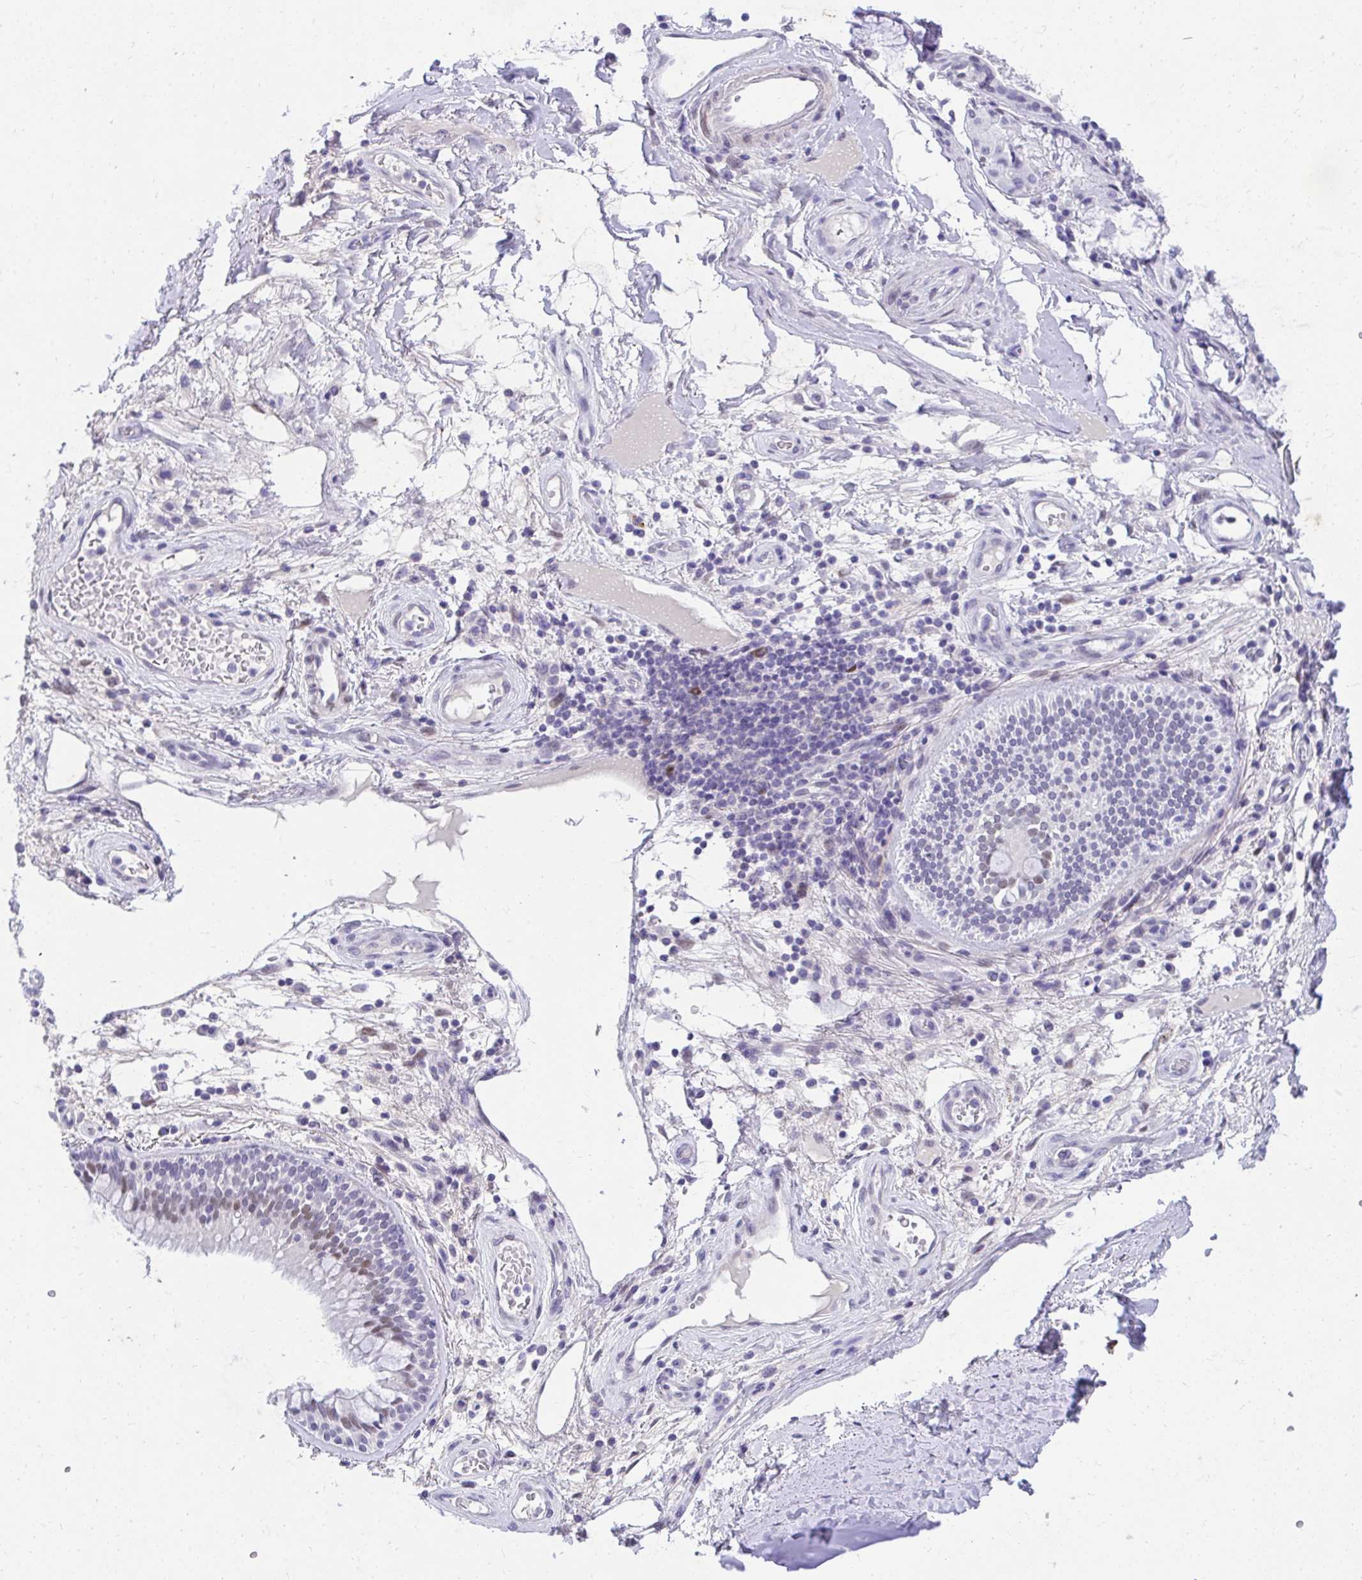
{"staining": {"intensity": "negative", "quantity": "none", "location": "none"}, "tissue": "soft tissue", "cell_type": "Chondrocytes", "image_type": "normal", "snomed": [{"axis": "morphology", "description": "Normal tissue, NOS"}, {"axis": "topography", "description": "Cartilage tissue"}, {"axis": "topography", "description": "Bronchus"}], "caption": "High magnification brightfield microscopy of benign soft tissue stained with DAB (3,3'-diaminobenzidine) (brown) and counterstained with hematoxylin (blue): chondrocytes show no significant positivity.", "gene": "KLK1", "patient": {"sex": "male", "age": 64}}